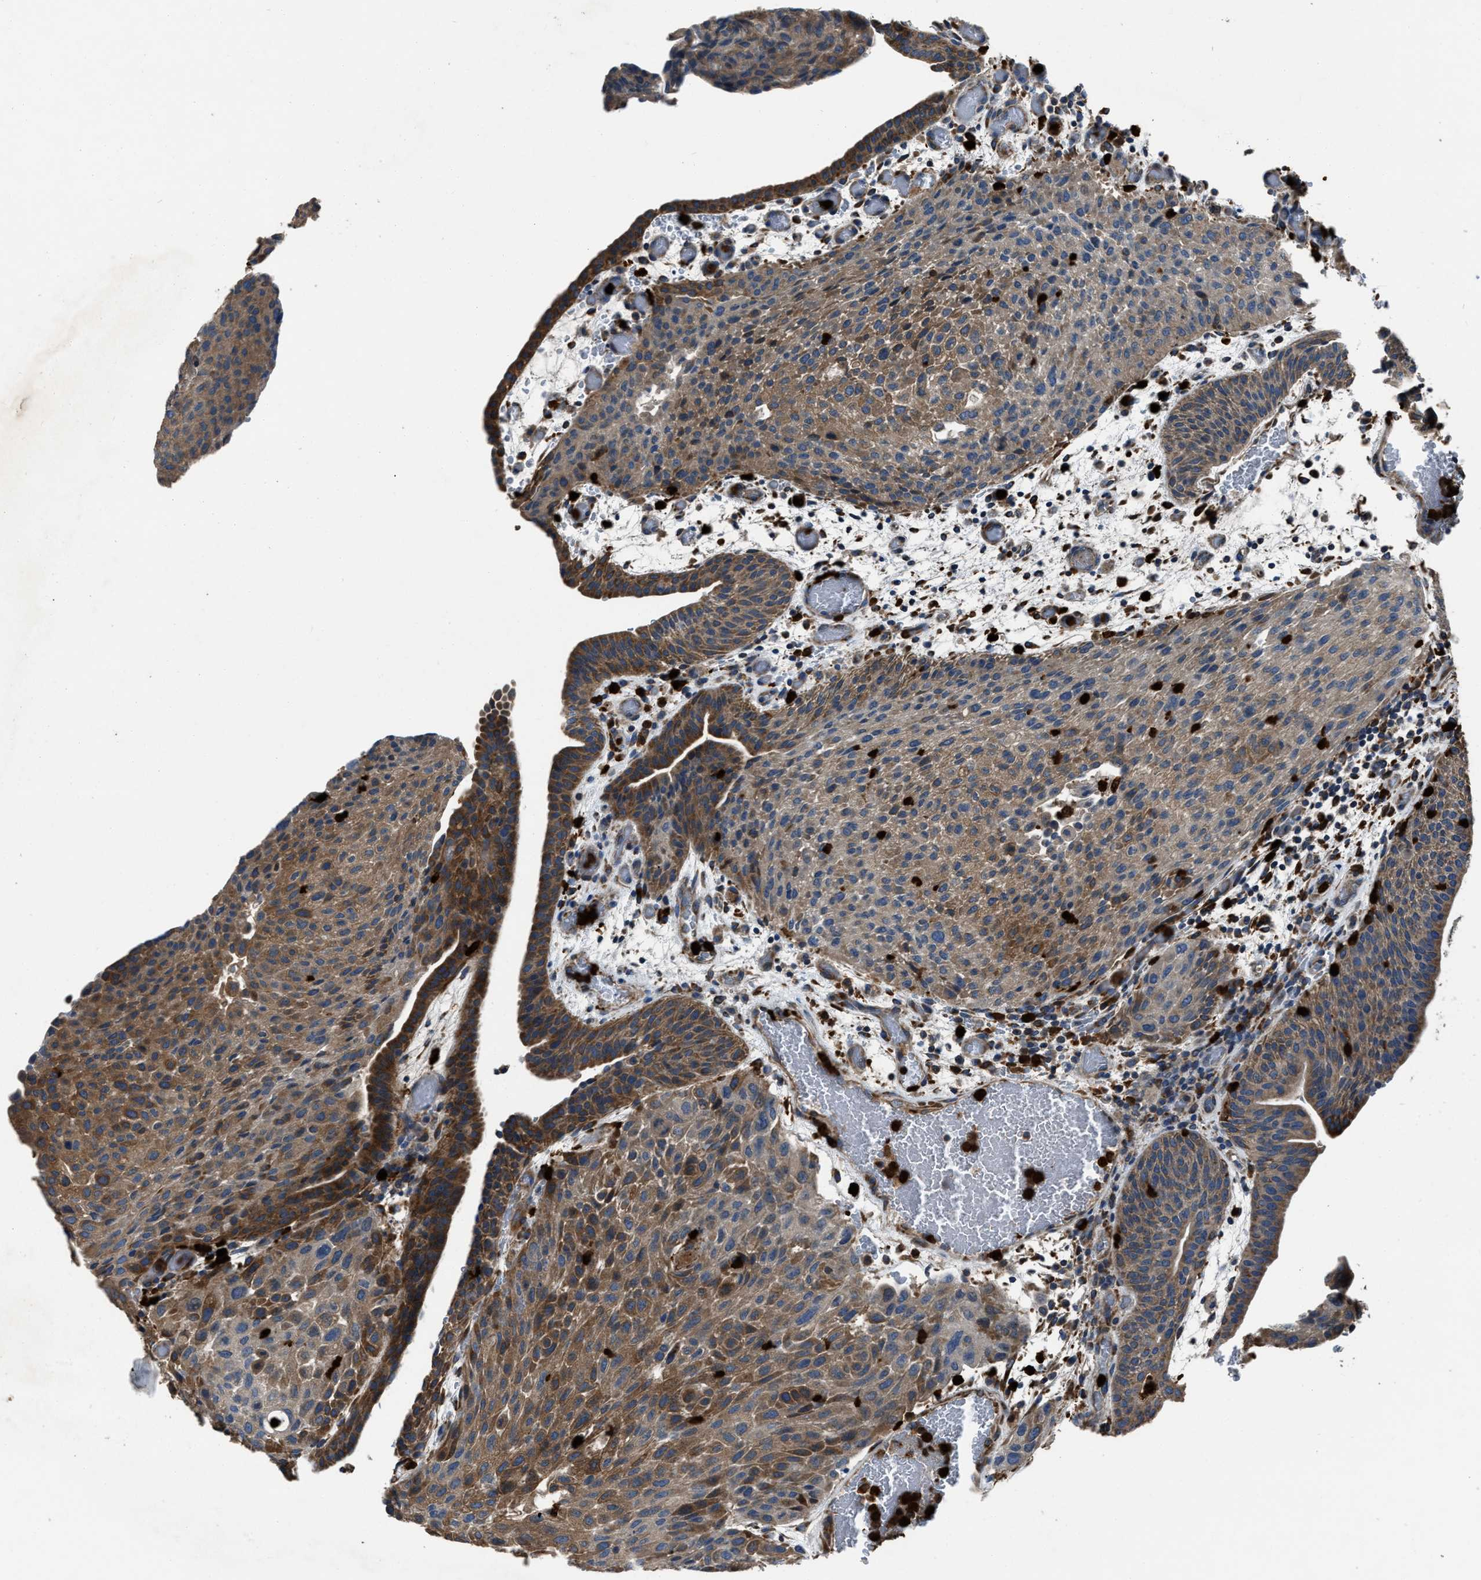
{"staining": {"intensity": "moderate", "quantity": ">75%", "location": "cytoplasmic/membranous"}, "tissue": "urothelial cancer", "cell_type": "Tumor cells", "image_type": "cancer", "snomed": [{"axis": "morphology", "description": "Urothelial carcinoma, Low grade"}, {"axis": "morphology", "description": "Urothelial carcinoma, High grade"}, {"axis": "topography", "description": "Urinary bladder"}], "caption": "Immunohistochemical staining of low-grade urothelial carcinoma demonstrates moderate cytoplasmic/membranous protein positivity in about >75% of tumor cells.", "gene": "ANGPT1", "patient": {"sex": "male", "age": 35}}